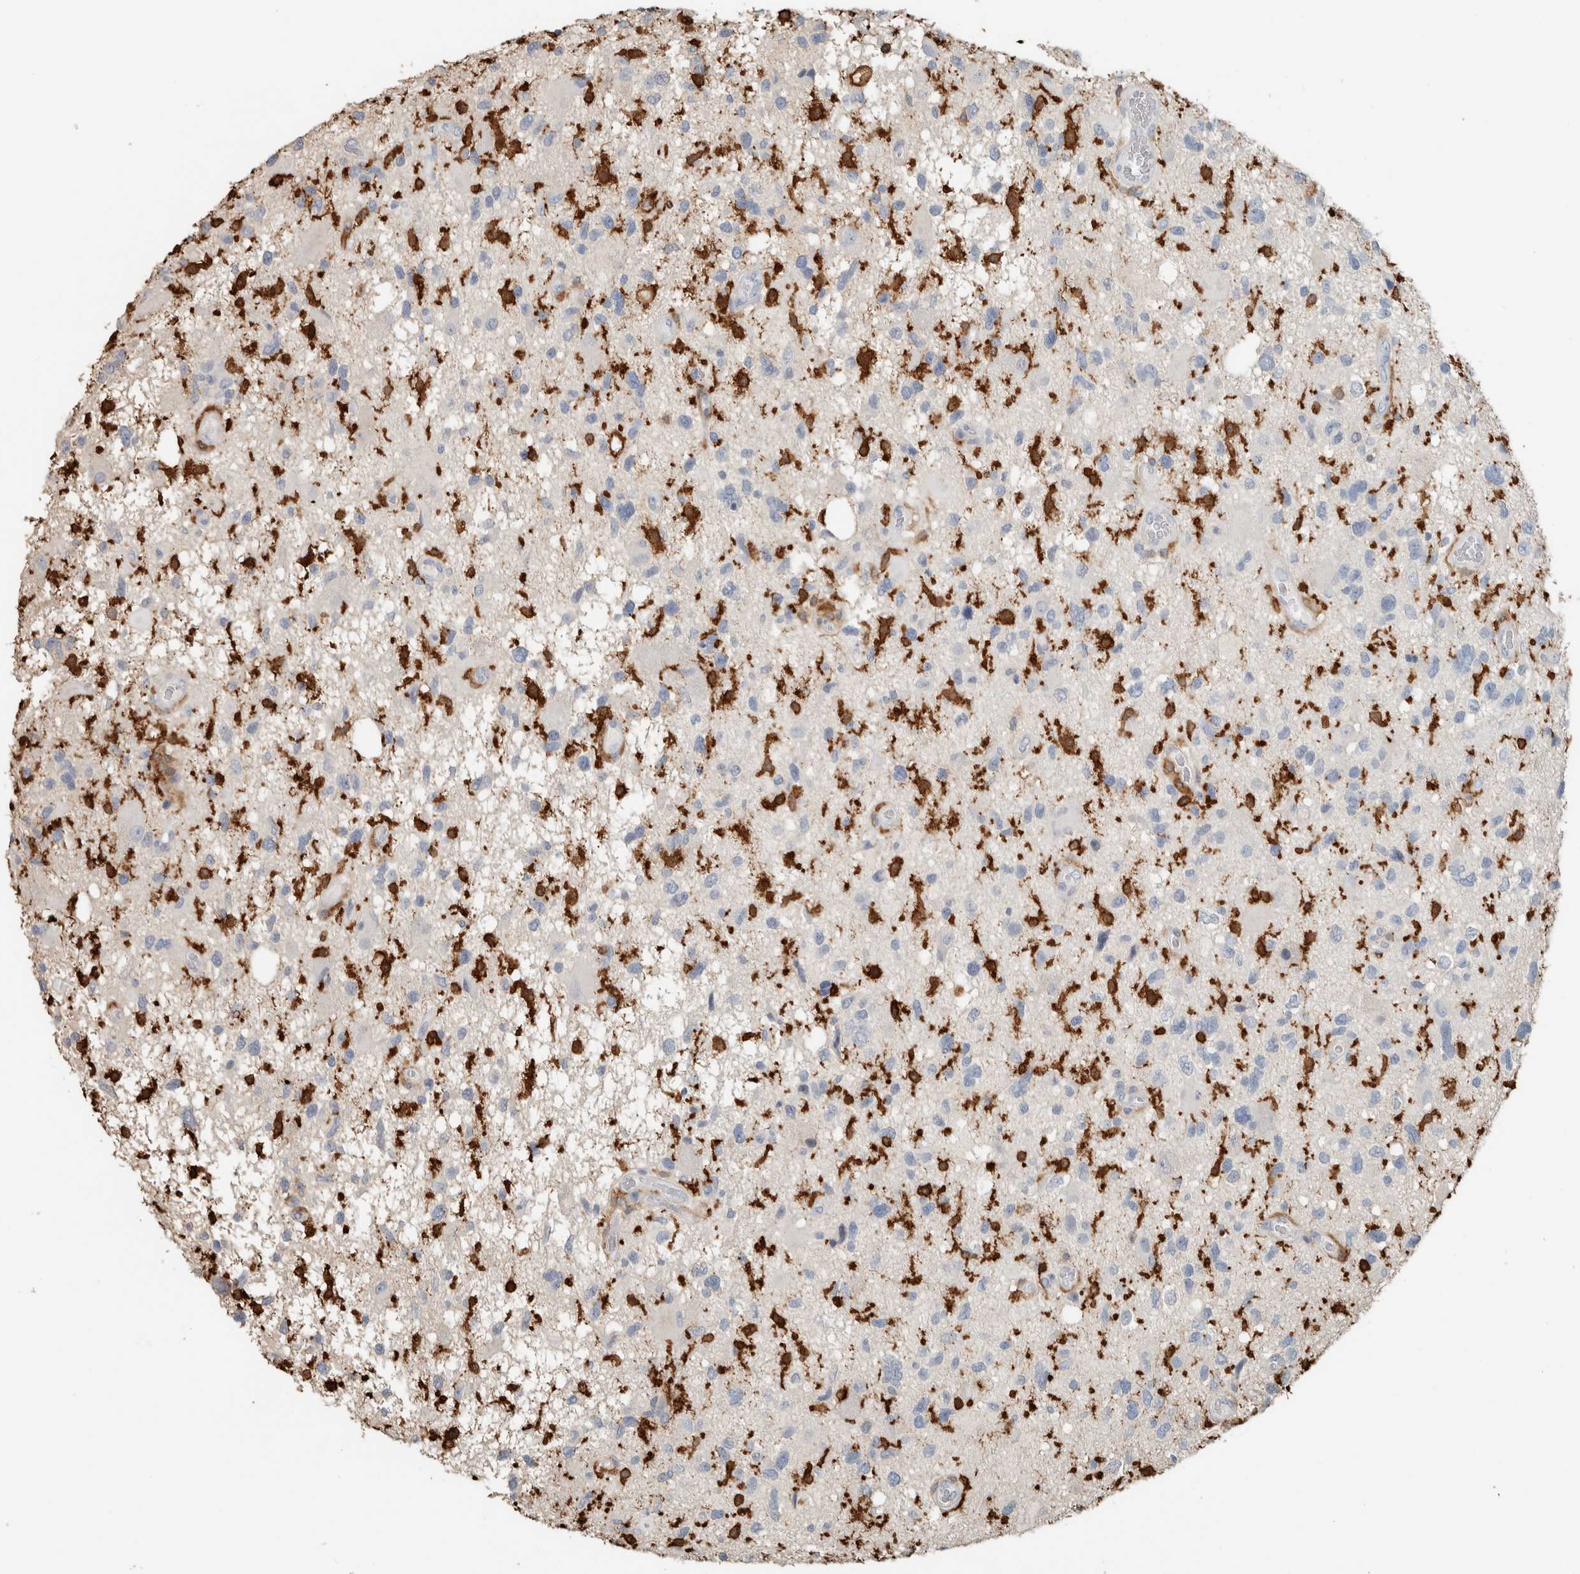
{"staining": {"intensity": "negative", "quantity": "none", "location": "none"}, "tissue": "glioma", "cell_type": "Tumor cells", "image_type": "cancer", "snomed": [{"axis": "morphology", "description": "Glioma, malignant, High grade"}, {"axis": "topography", "description": "Brain"}], "caption": "Glioma was stained to show a protein in brown. There is no significant expression in tumor cells. The staining is performed using DAB (3,3'-diaminobenzidine) brown chromogen with nuclei counter-stained in using hematoxylin.", "gene": "SCIN", "patient": {"sex": "male", "age": 33}}